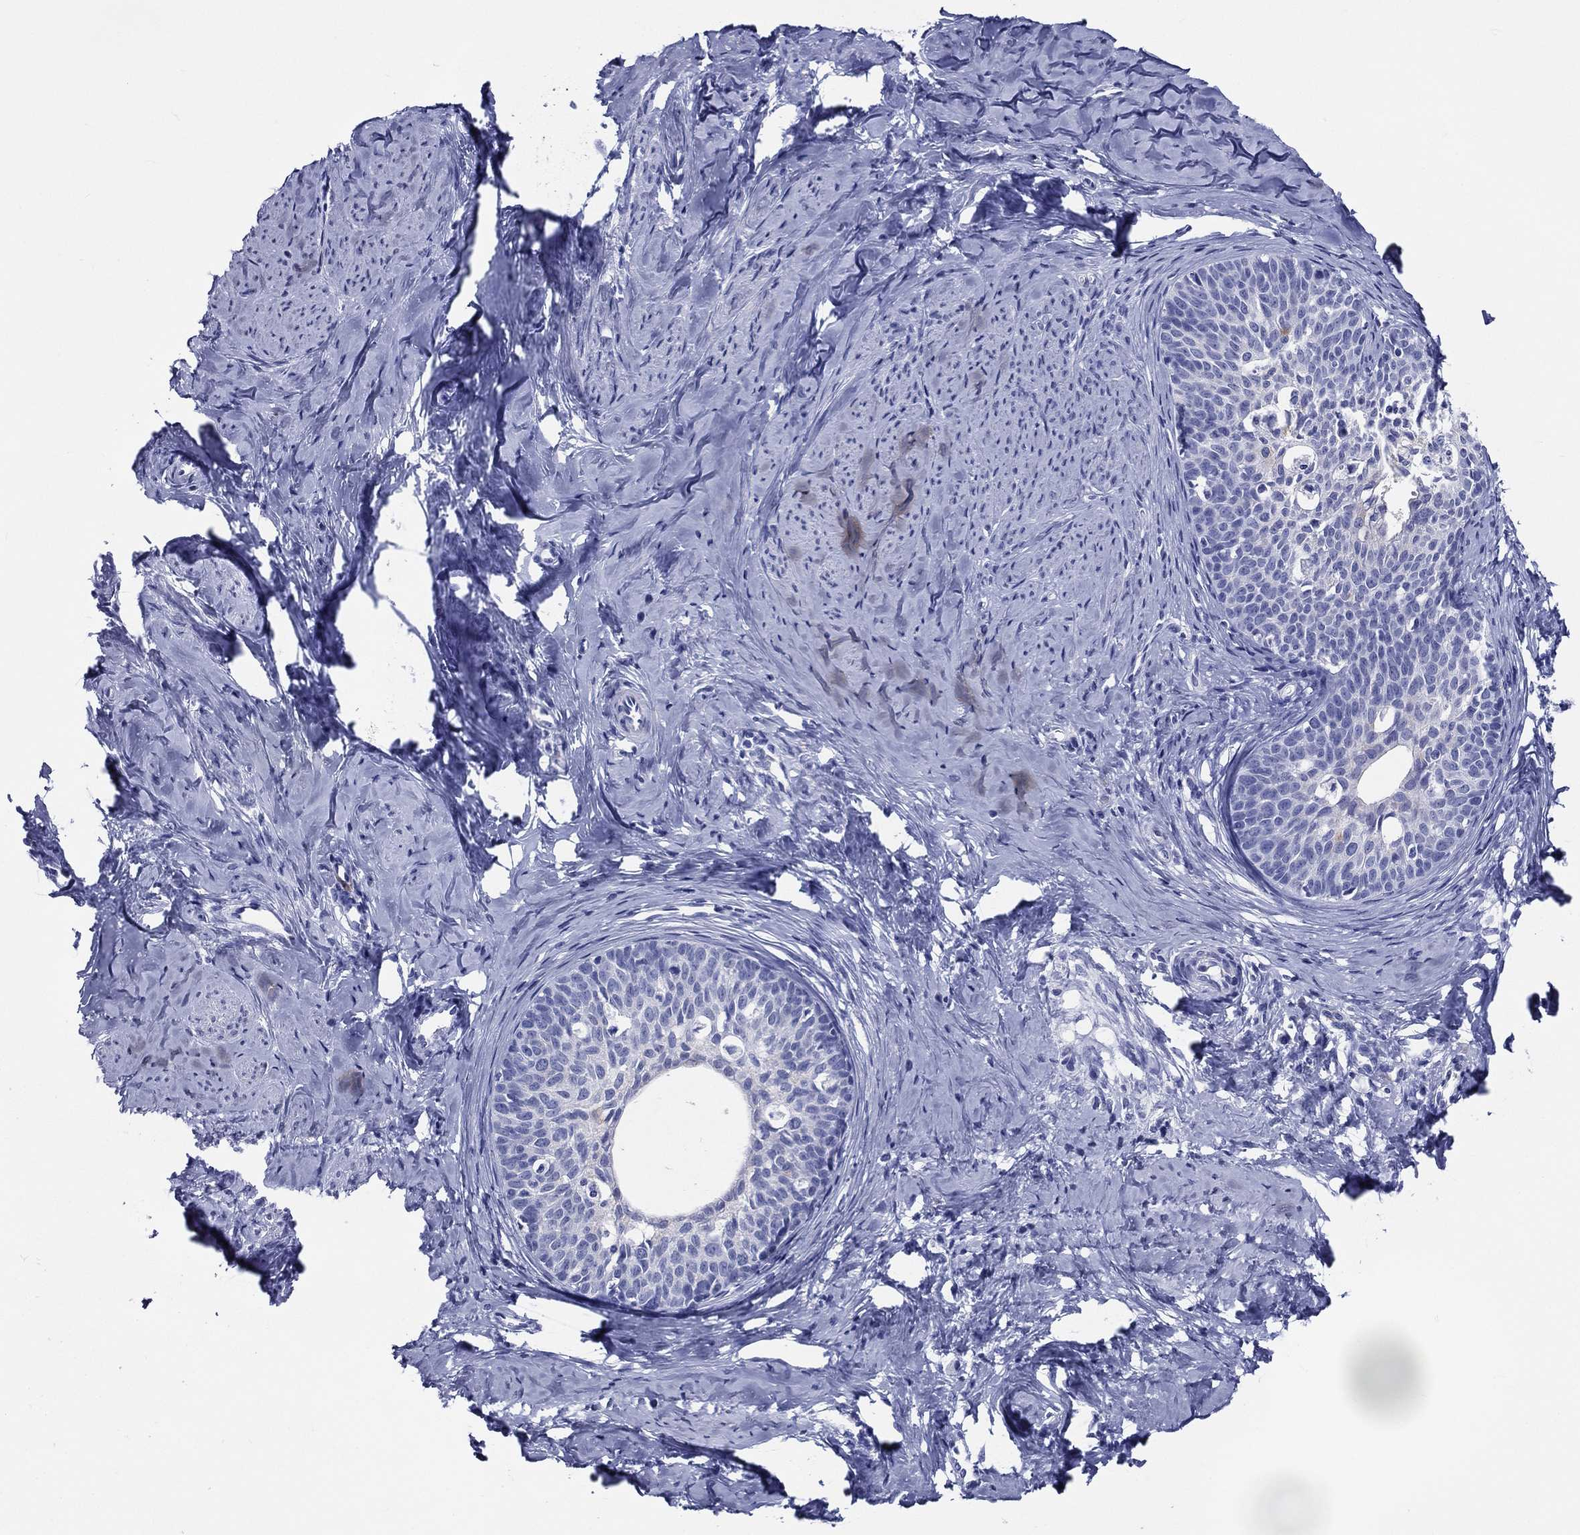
{"staining": {"intensity": "negative", "quantity": "none", "location": "none"}, "tissue": "cervical cancer", "cell_type": "Tumor cells", "image_type": "cancer", "snomed": [{"axis": "morphology", "description": "Squamous cell carcinoma, NOS"}, {"axis": "topography", "description": "Cervix"}], "caption": "Human squamous cell carcinoma (cervical) stained for a protein using IHC shows no staining in tumor cells.", "gene": "ACE2", "patient": {"sex": "female", "age": 51}}